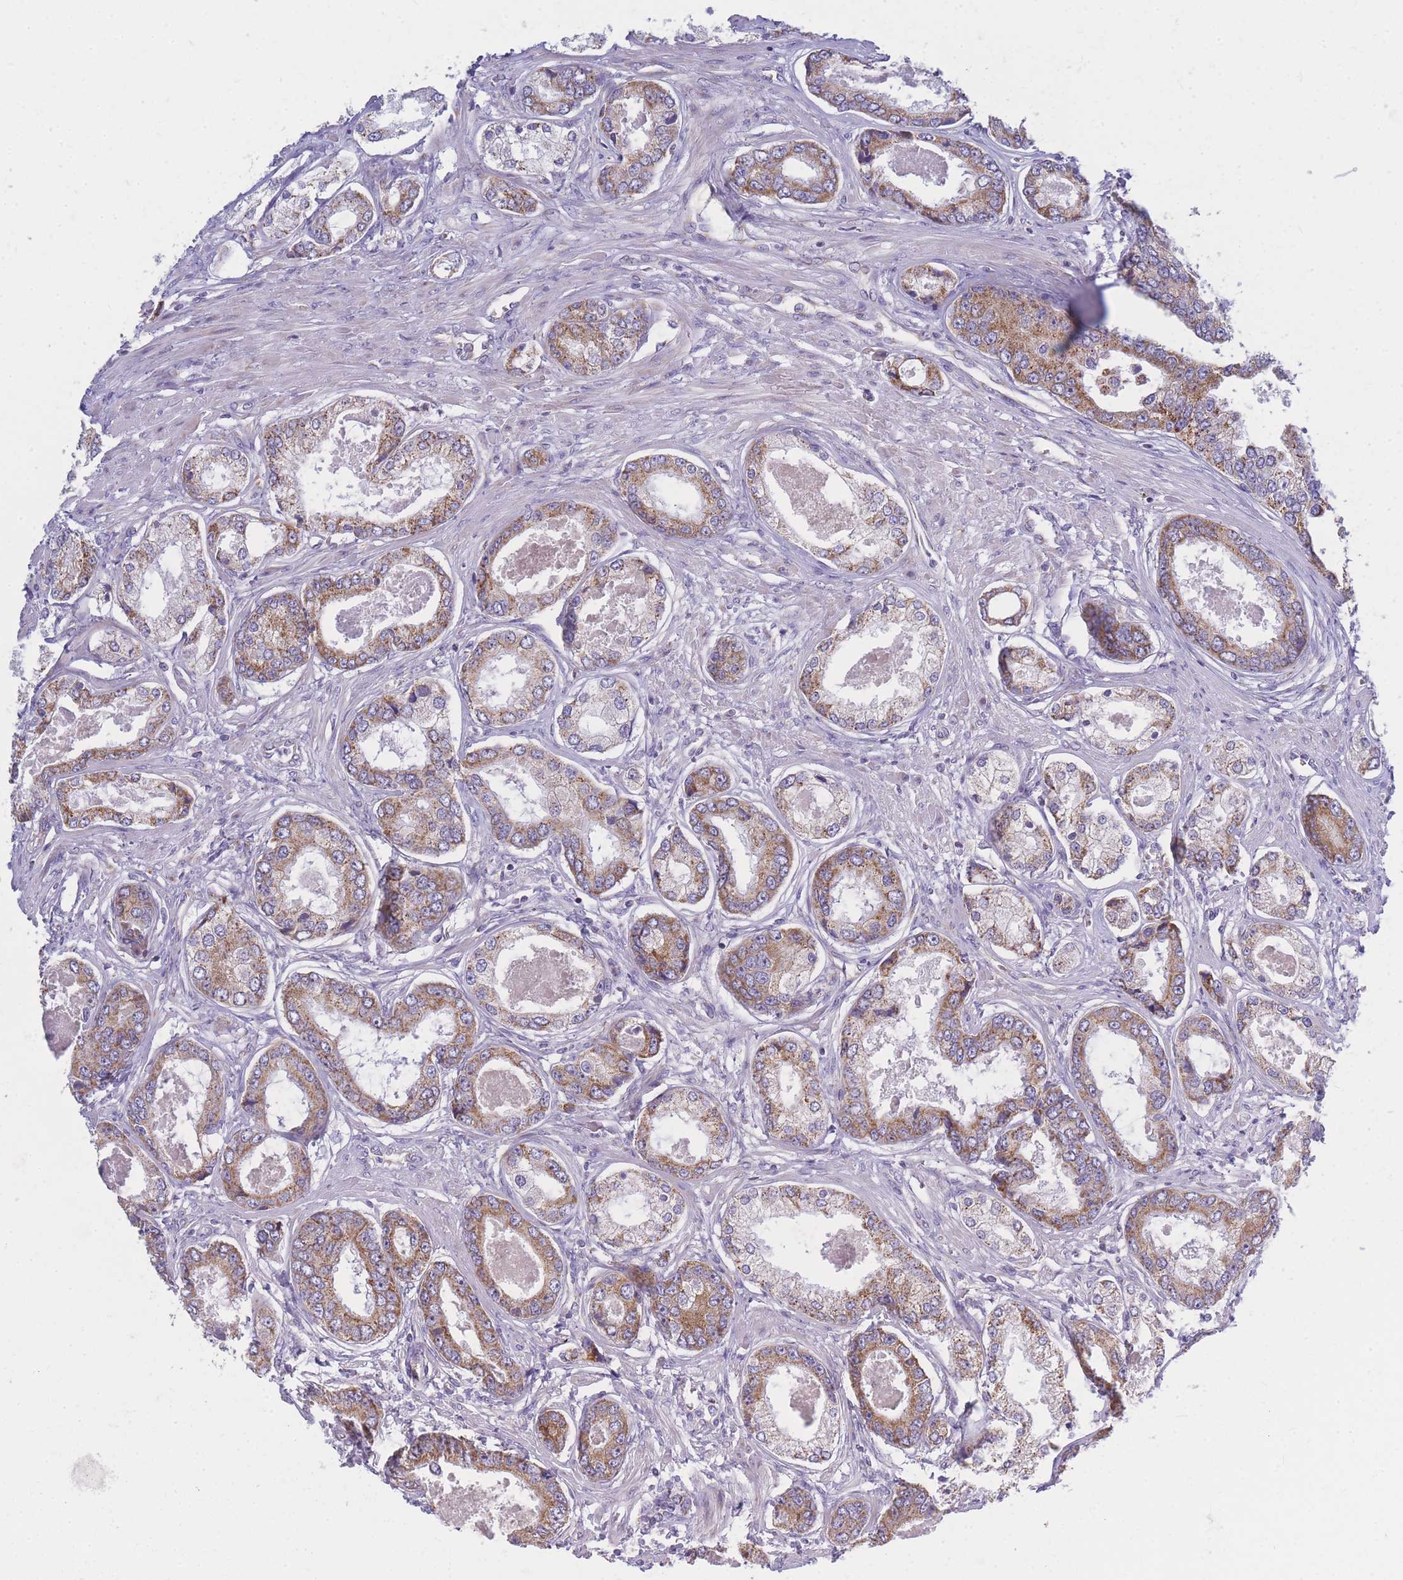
{"staining": {"intensity": "moderate", "quantity": ">75%", "location": "cytoplasmic/membranous"}, "tissue": "prostate cancer", "cell_type": "Tumor cells", "image_type": "cancer", "snomed": [{"axis": "morphology", "description": "Adenocarcinoma, Low grade"}, {"axis": "topography", "description": "Prostate"}], "caption": "Immunohistochemistry (IHC) (DAB (3,3'-diaminobenzidine)) staining of prostate cancer reveals moderate cytoplasmic/membranous protein positivity in about >75% of tumor cells.", "gene": "MRPS11", "patient": {"sex": "male", "age": 68}}